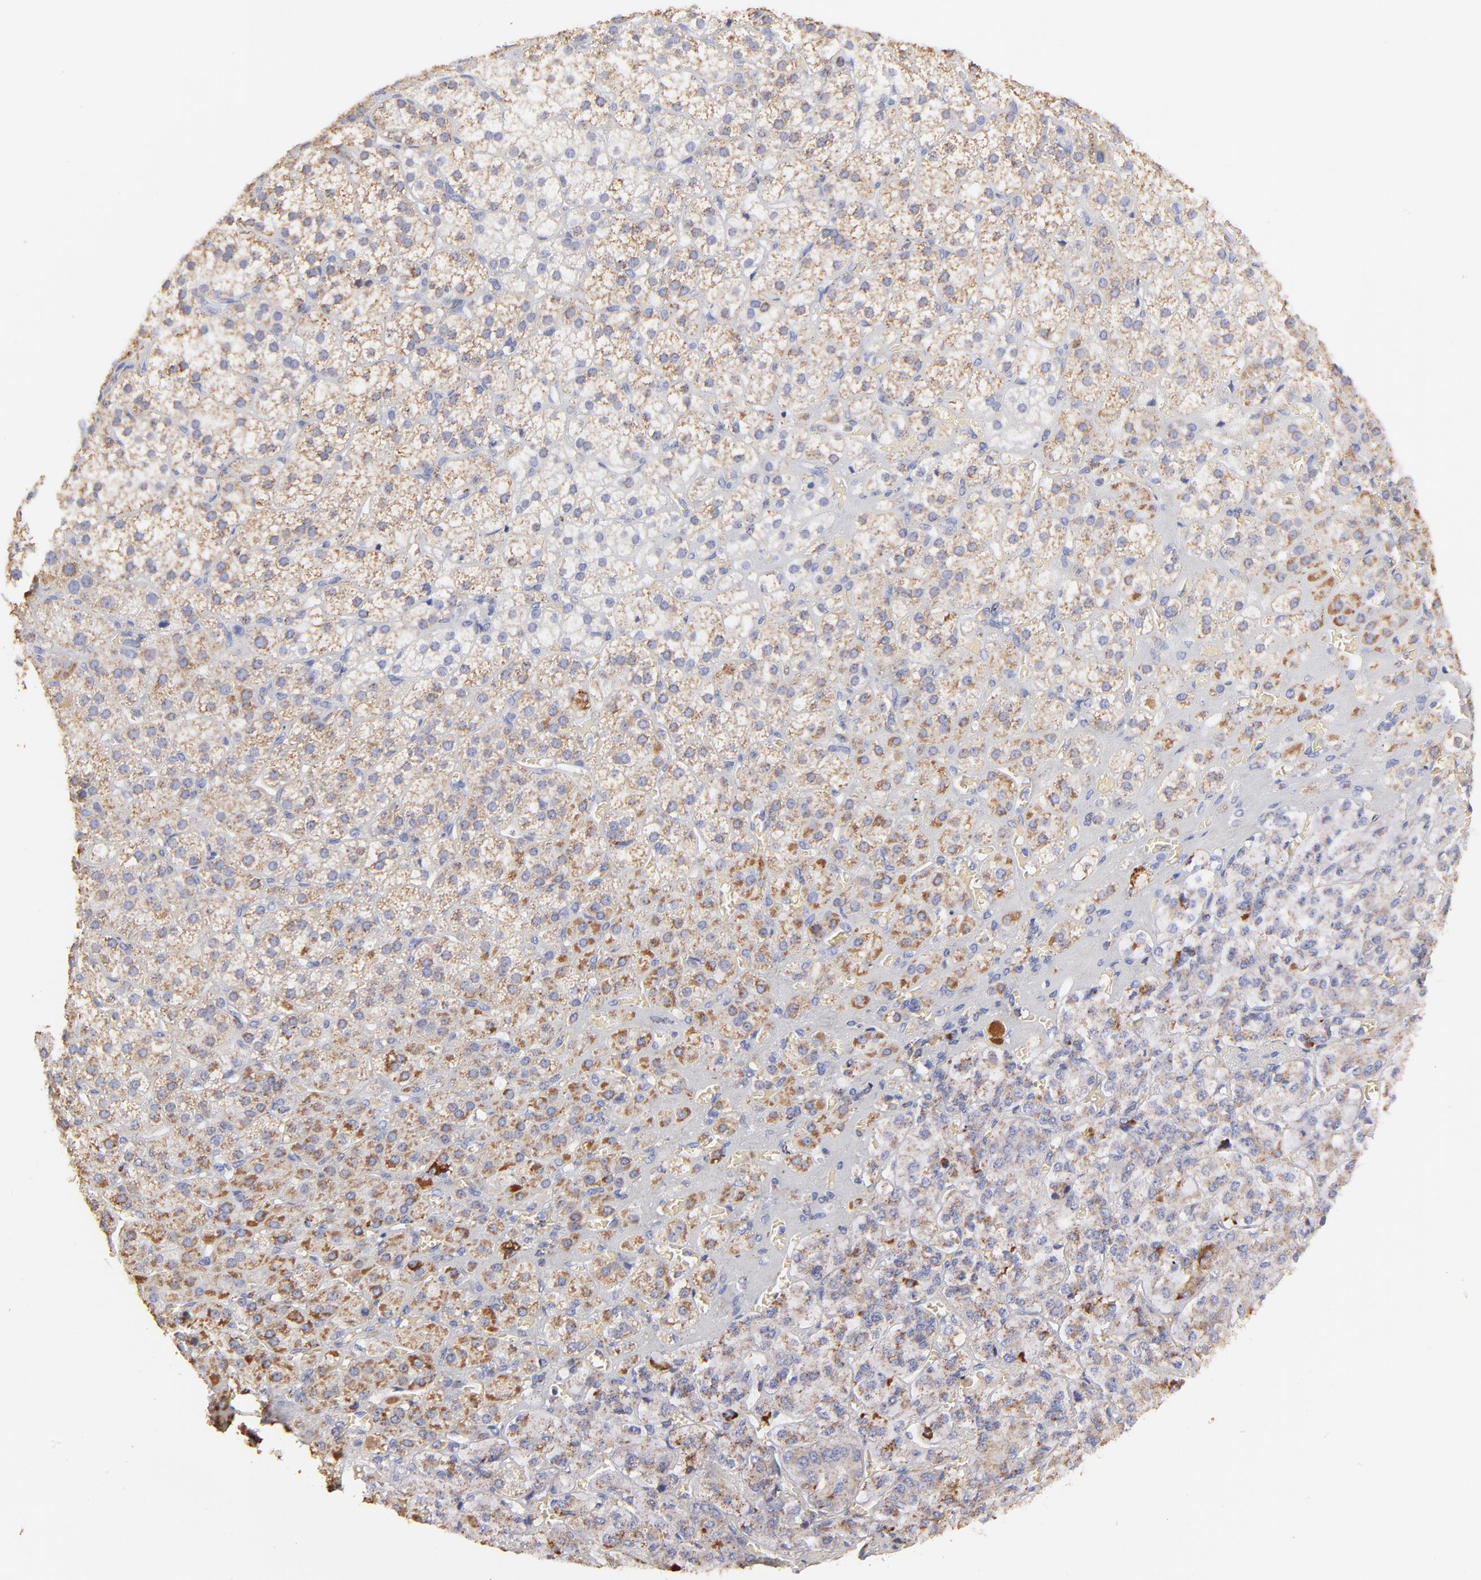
{"staining": {"intensity": "moderate", "quantity": ">75%", "location": "cytoplasmic/membranous"}, "tissue": "adrenal gland", "cell_type": "Glandular cells", "image_type": "normal", "snomed": [{"axis": "morphology", "description": "Normal tissue, NOS"}, {"axis": "topography", "description": "Adrenal gland"}], "caption": "Adrenal gland stained with a protein marker reveals moderate staining in glandular cells.", "gene": "COX4I1", "patient": {"sex": "female", "age": 71}}